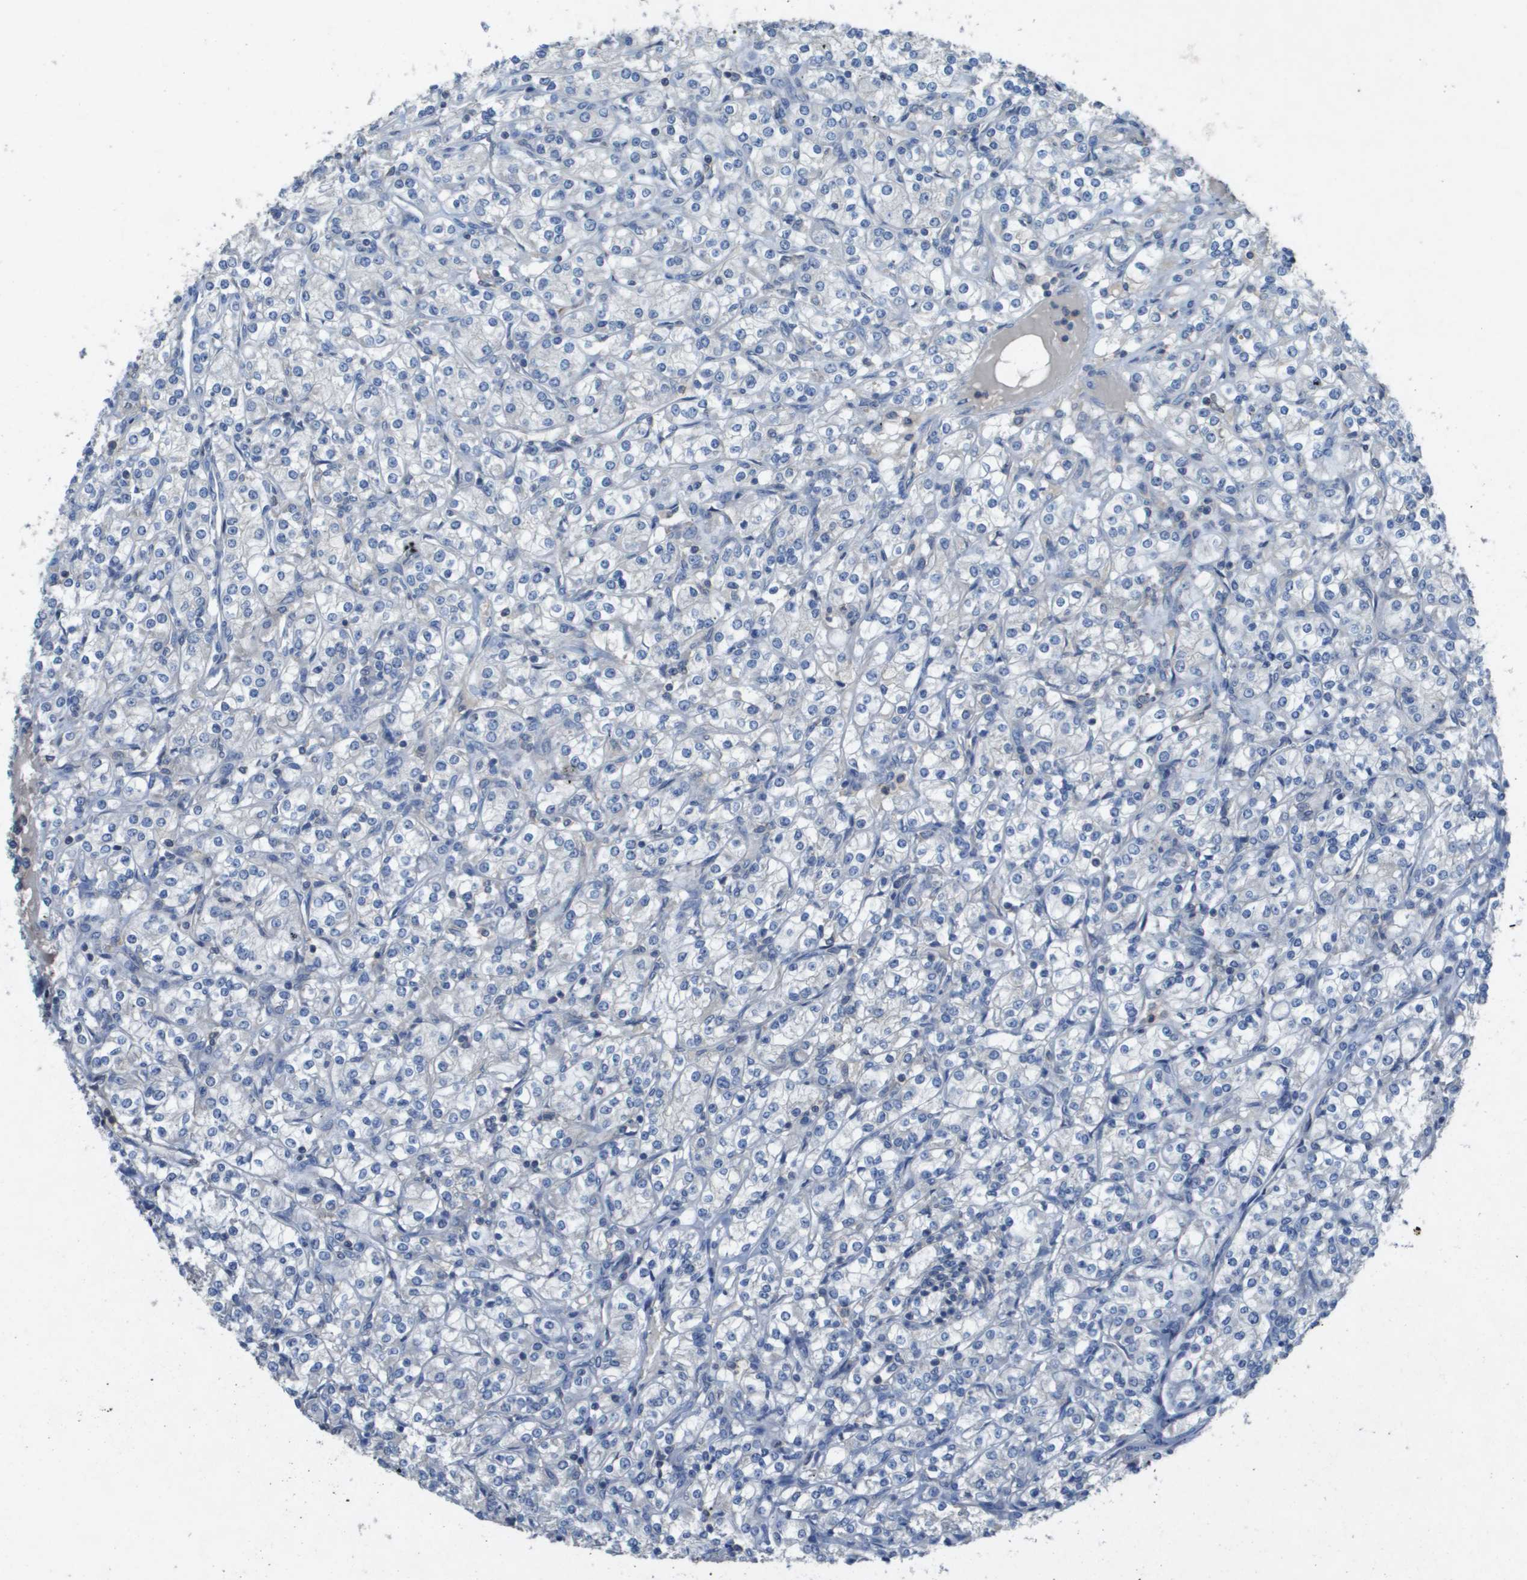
{"staining": {"intensity": "negative", "quantity": "none", "location": "none"}, "tissue": "renal cancer", "cell_type": "Tumor cells", "image_type": "cancer", "snomed": [{"axis": "morphology", "description": "Adenocarcinoma, NOS"}, {"axis": "topography", "description": "Kidney"}], "caption": "DAB (3,3'-diaminobenzidine) immunohistochemical staining of human adenocarcinoma (renal) exhibits no significant staining in tumor cells.", "gene": "CLCA4", "patient": {"sex": "male", "age": 77}}